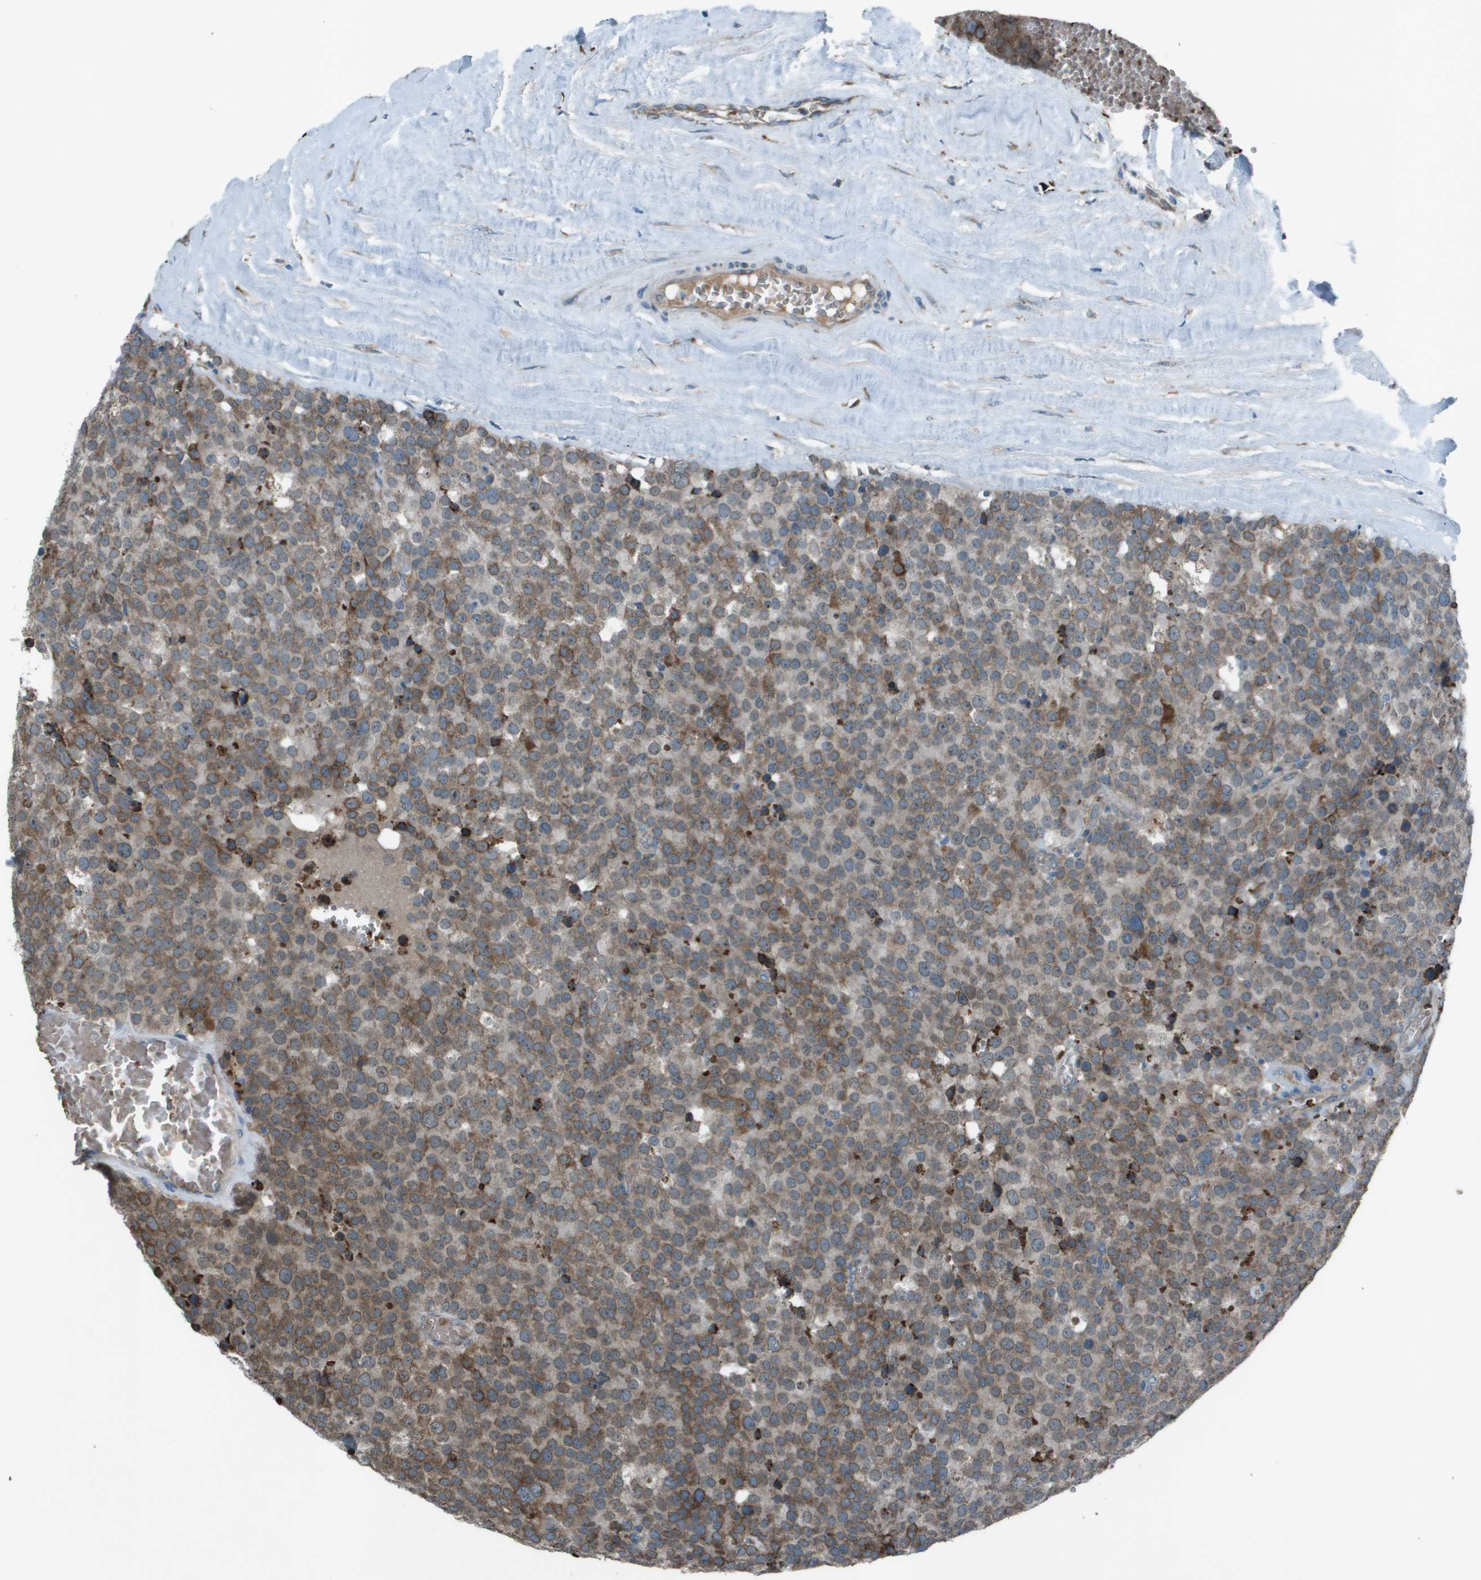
{"staining": {"intensity": "moderate", "quantity": "25%-75%", "location": "cytoplasmic/membranous"}, "tissue": "testis cancer", "cell_type": "Tumor cells", "image_type": "cancer", "snomed": [{"axis": "morphology", "description": "Normal tissue, NOS"}, {"axis": "morphology", "description": "Seminoma, NOS"}, {"axis": "topography", "description": "Testis"}], "caption": "Testis cancer (seminoma) stained for a protein (brown) reveals moderate cytoplasmic/membranous positive staining in approximately 25%-75% of tumor cells.", "gene": "UTS2", "patient": {"sex": "male", "age": 71}}